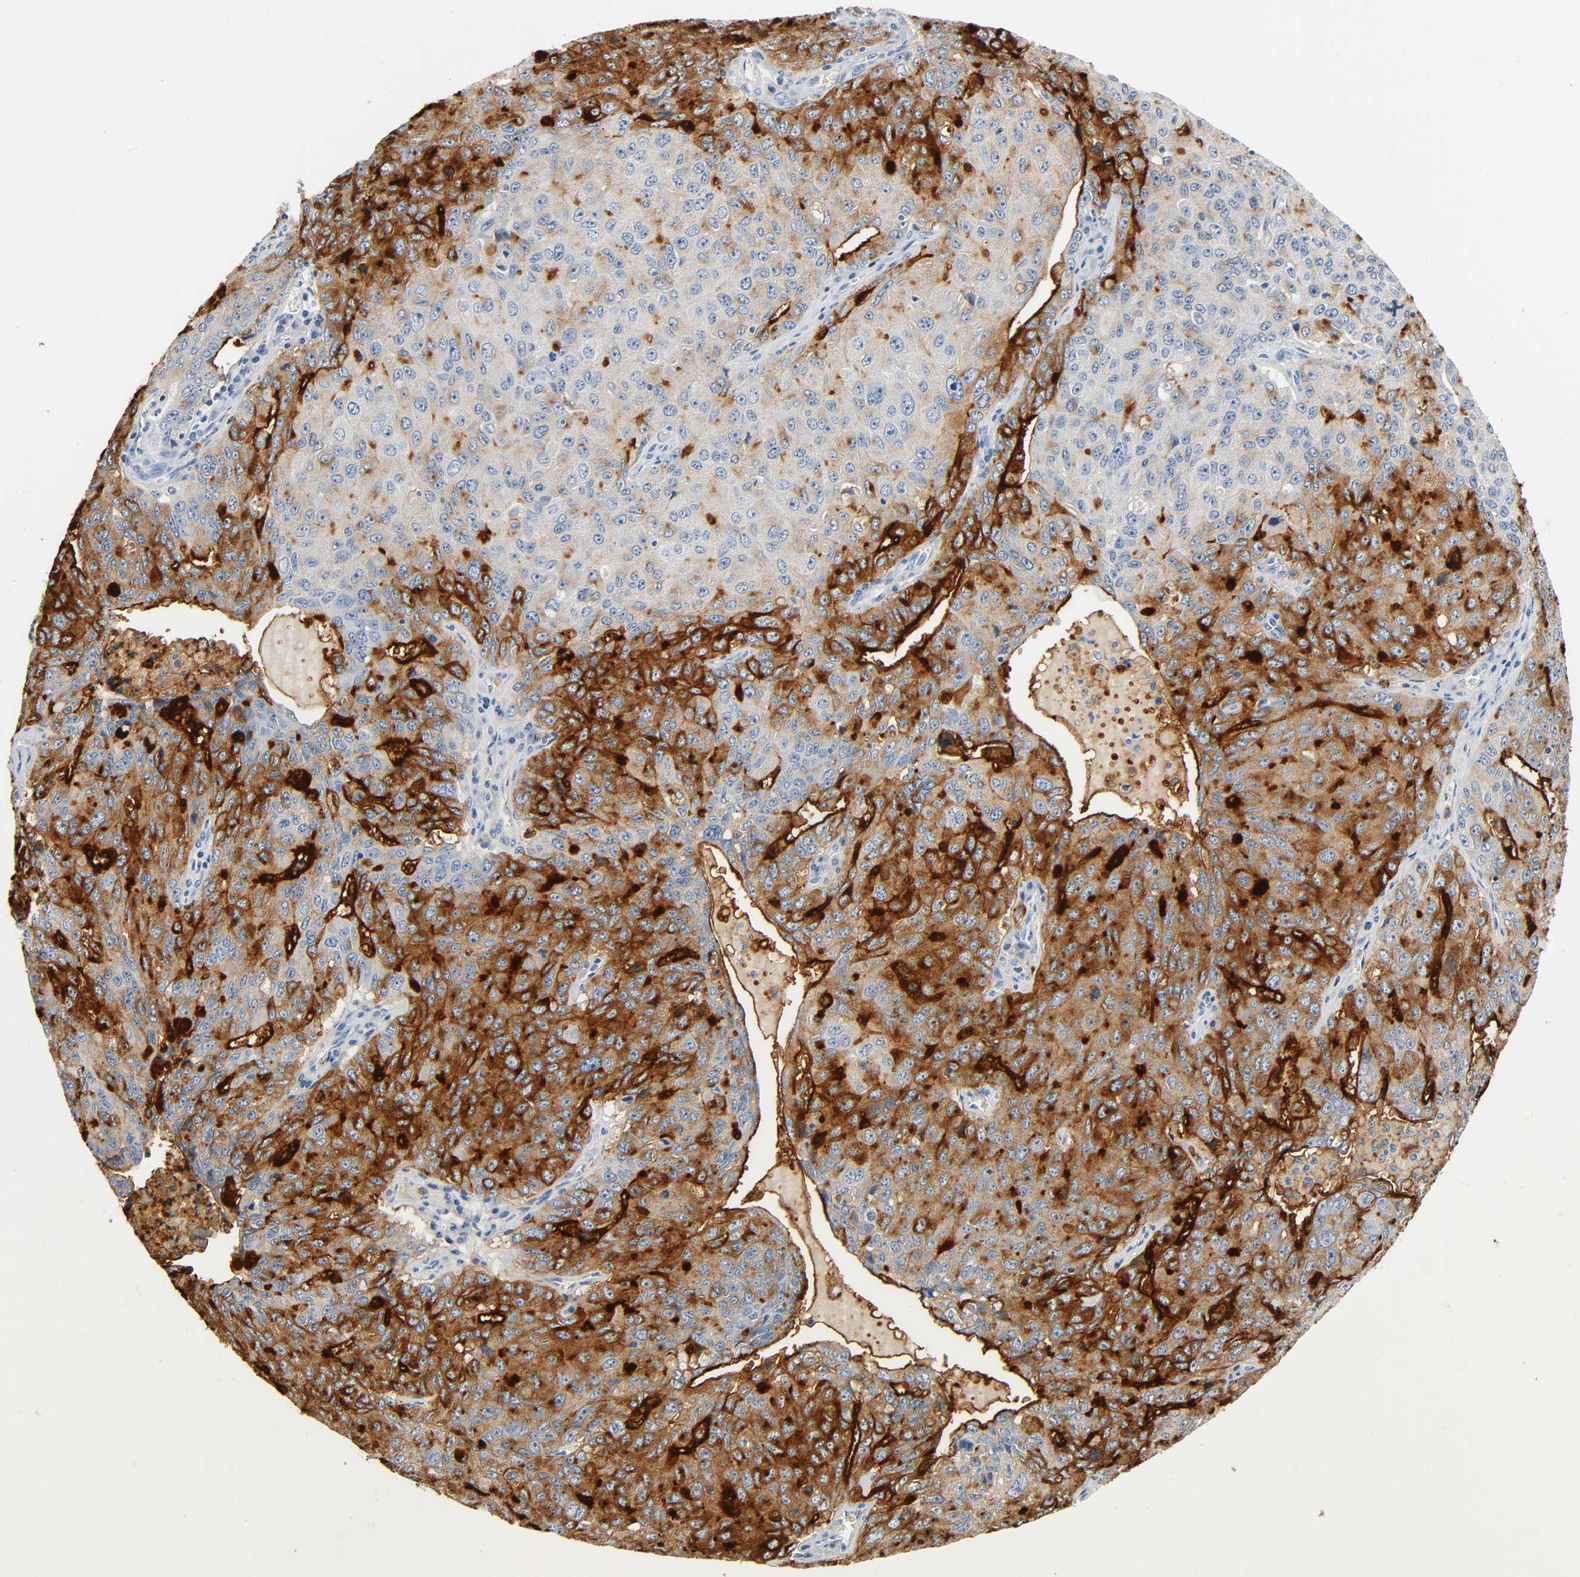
{"staining": {"intensity": "strong", "quantity": "25%-75%", "location": "cytoplasmic/membranous"}, "tissue": "ovarian cancer", "cell_type": "Tumor cells", "image_type": "cancer", "snomed": [{"axis": "morphology", "description": "Carcinoma, endometroid"}, {"axis": "topography", "description": "Ovary"}], "caption": "A brown stain shows strong cytoplasmic/membranous expression of a protein in endometroid carcinoma (ovarian) tumor cells.", "gene": "ANPEP", "patient": {"sex": "female", "age": 62}}